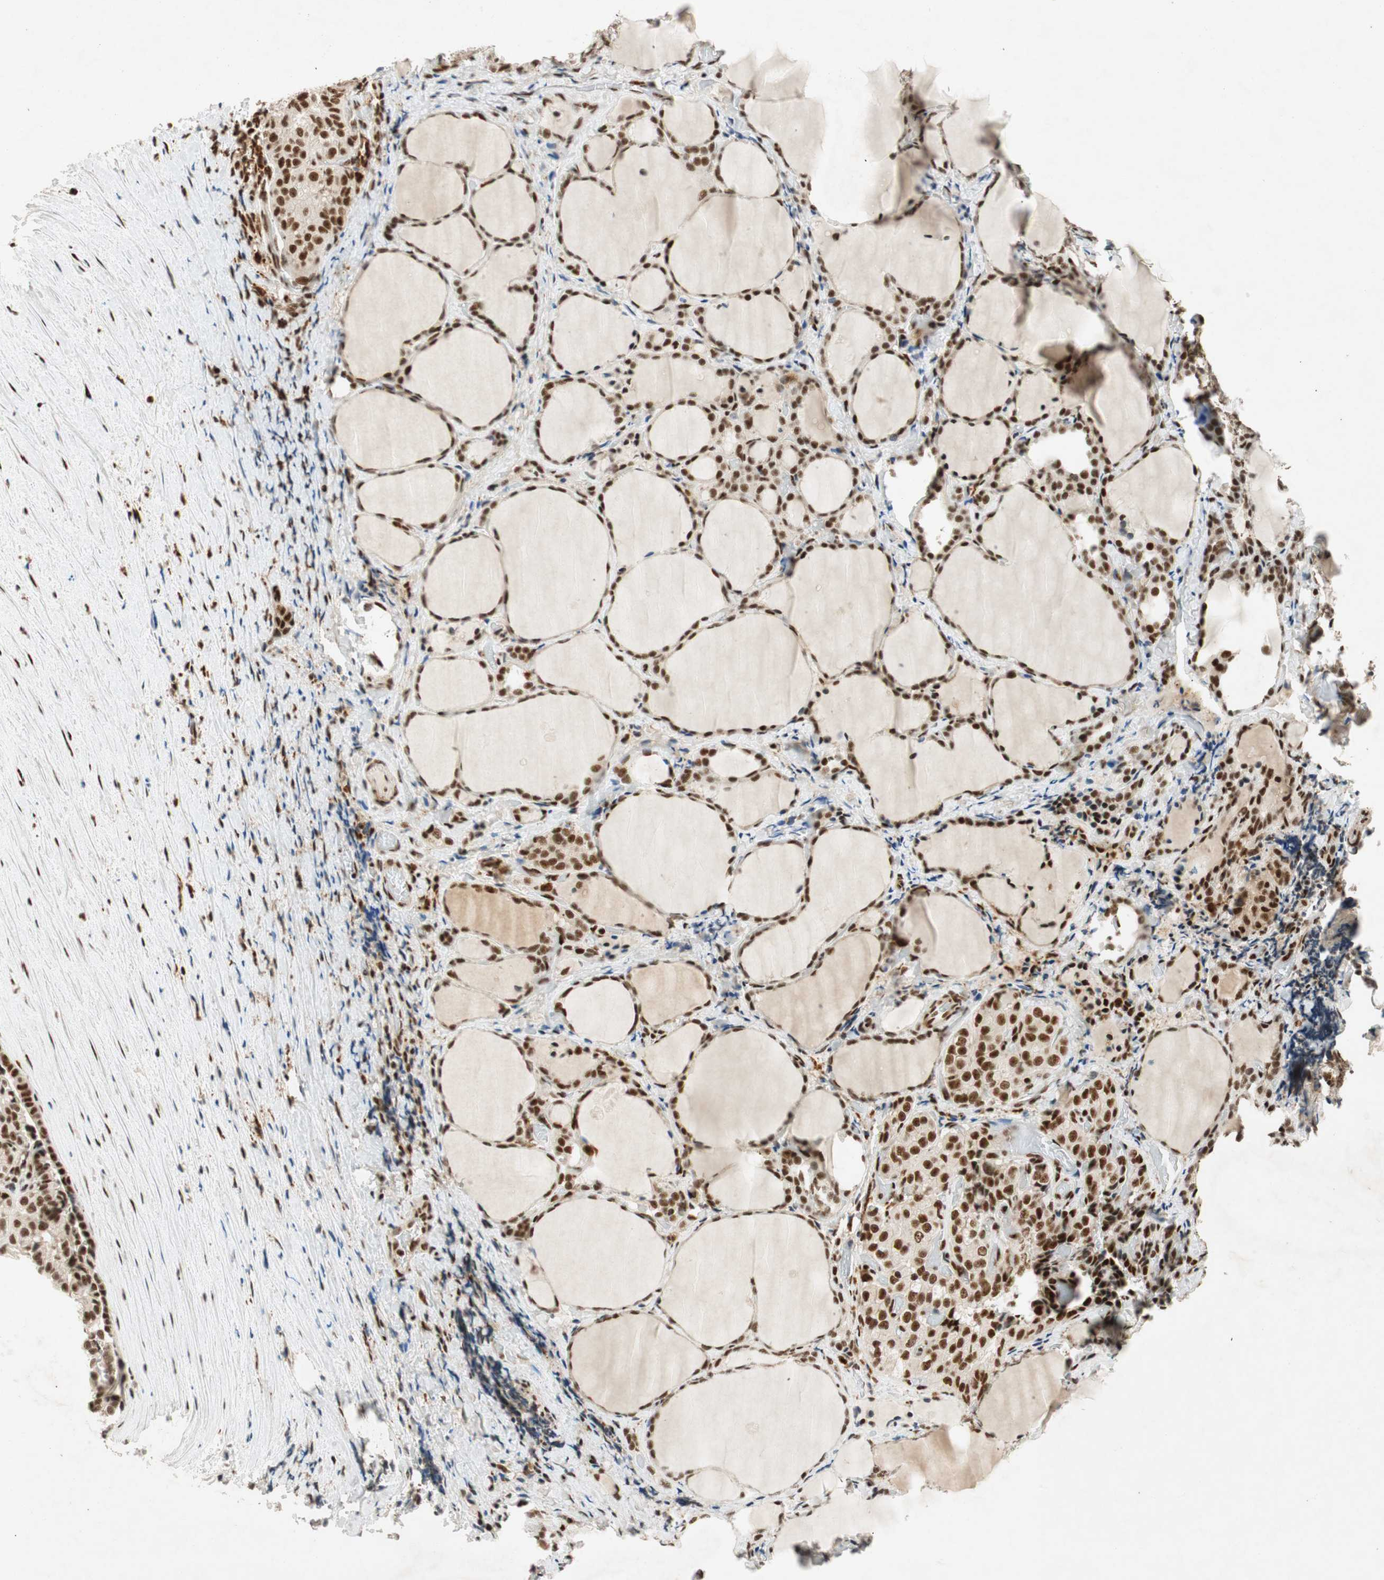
{"staining": {"intensity": "strong", "quantity": ">75%", "location": "nuclear"}, "tissue": "thyroid cancer", "cell_type": "Tumor cells", "image_type": "cancer", "snomed": [{"axis": "morphology", "description": "Normal tissue, NOS"}, {"axis": "morphology", "description": "Papillary adenocarcinoma, NOS"}, {"axis": "topography", "description": "Thyroid gland"}], "caption": "This micrograph shows immunohistochemistry (IHC) staining of thyroid cancer, with high strong nuclear positivity in about >75% of tumor cells.", "gene": "NCBP3", "patient": {"sex": "female", "age": 30}}